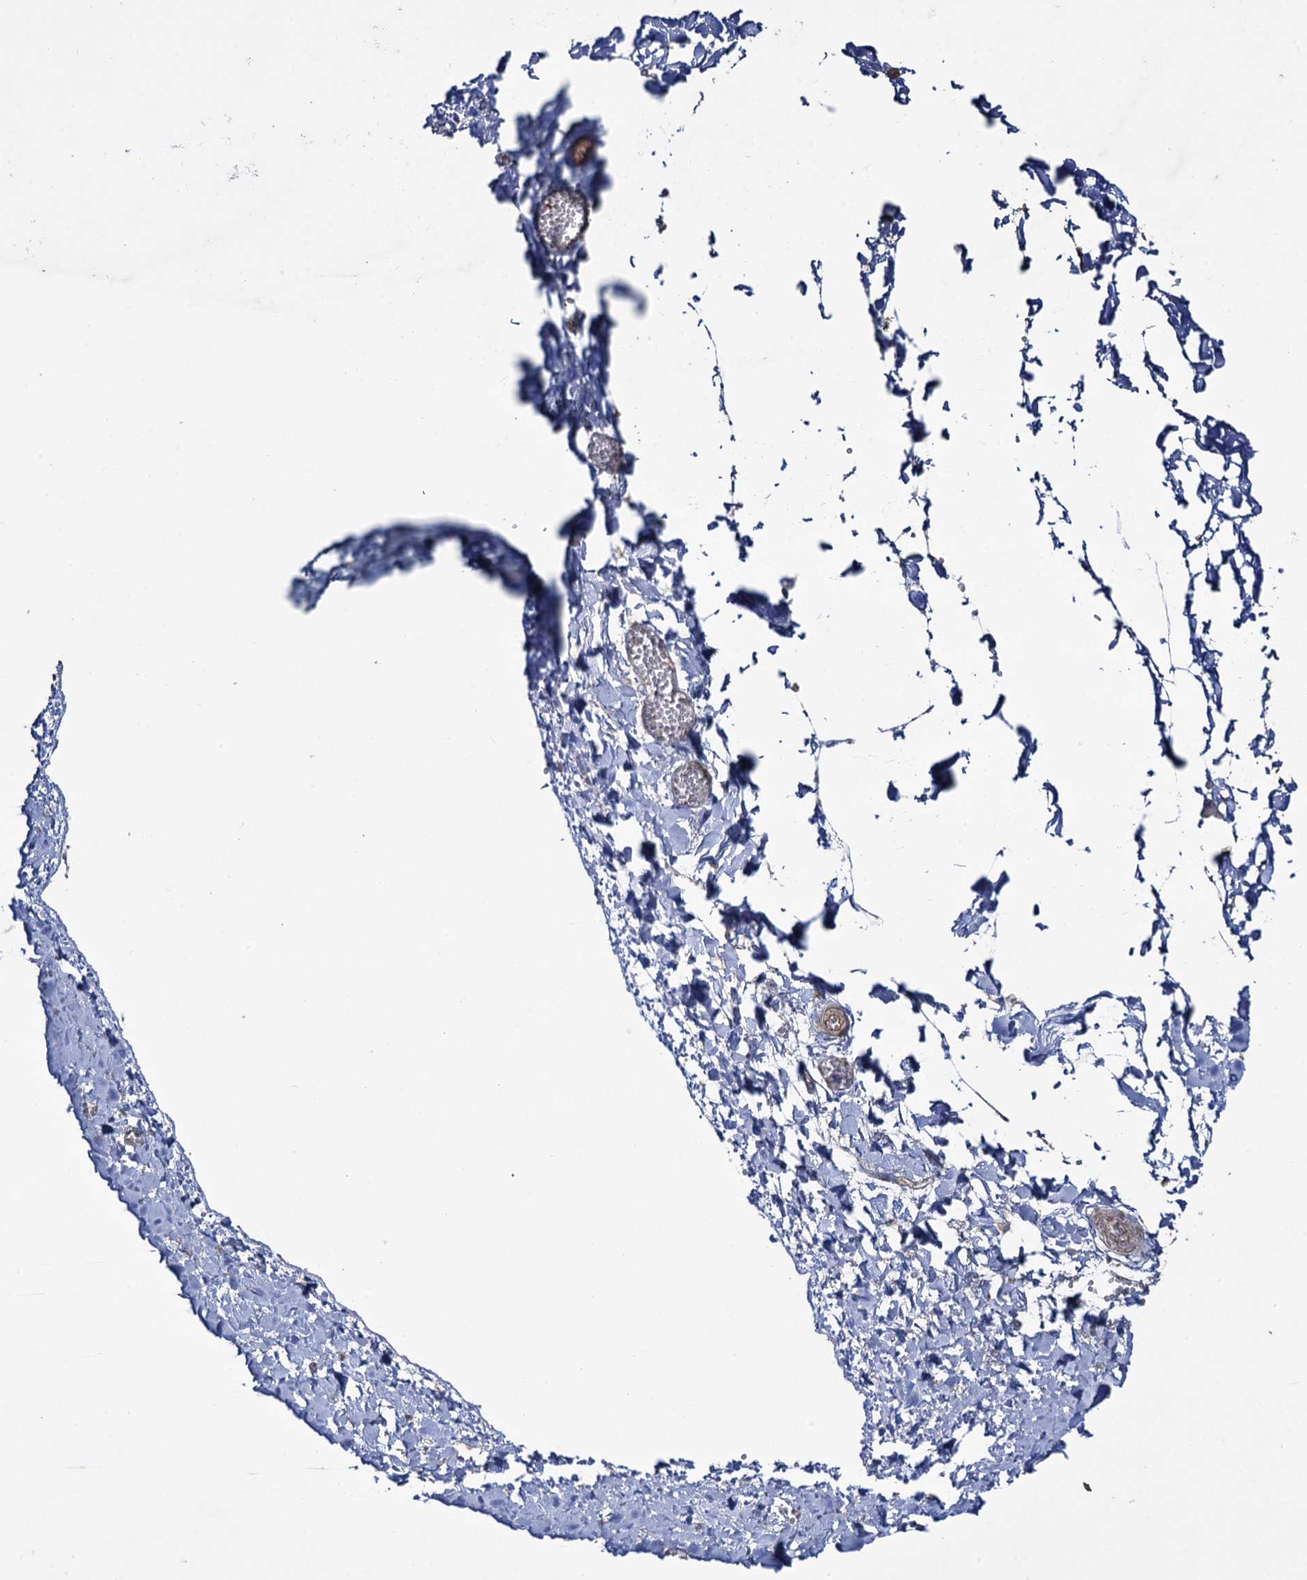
{"staining": {"intensity": "negative", "quantity": "none", "location": "none"}, "tissue": "adipose tissue", "cell_type": "Adipocytes", "image_type": "normal", "snomed": [{"axis": "morphology", "description": "Normal tissue, NOS"}, {"axis": "topography", "description": "Gallbladder"}, {"axis": "topography", "description": "Peripheral nerve tissue"}], "caption": "A photomicrograph of adipose tissue stained for a protein exhibits no brown staining in adipocytes.", "gene": "HAUS1", "patient": {"sex": "male", "age": 38}}